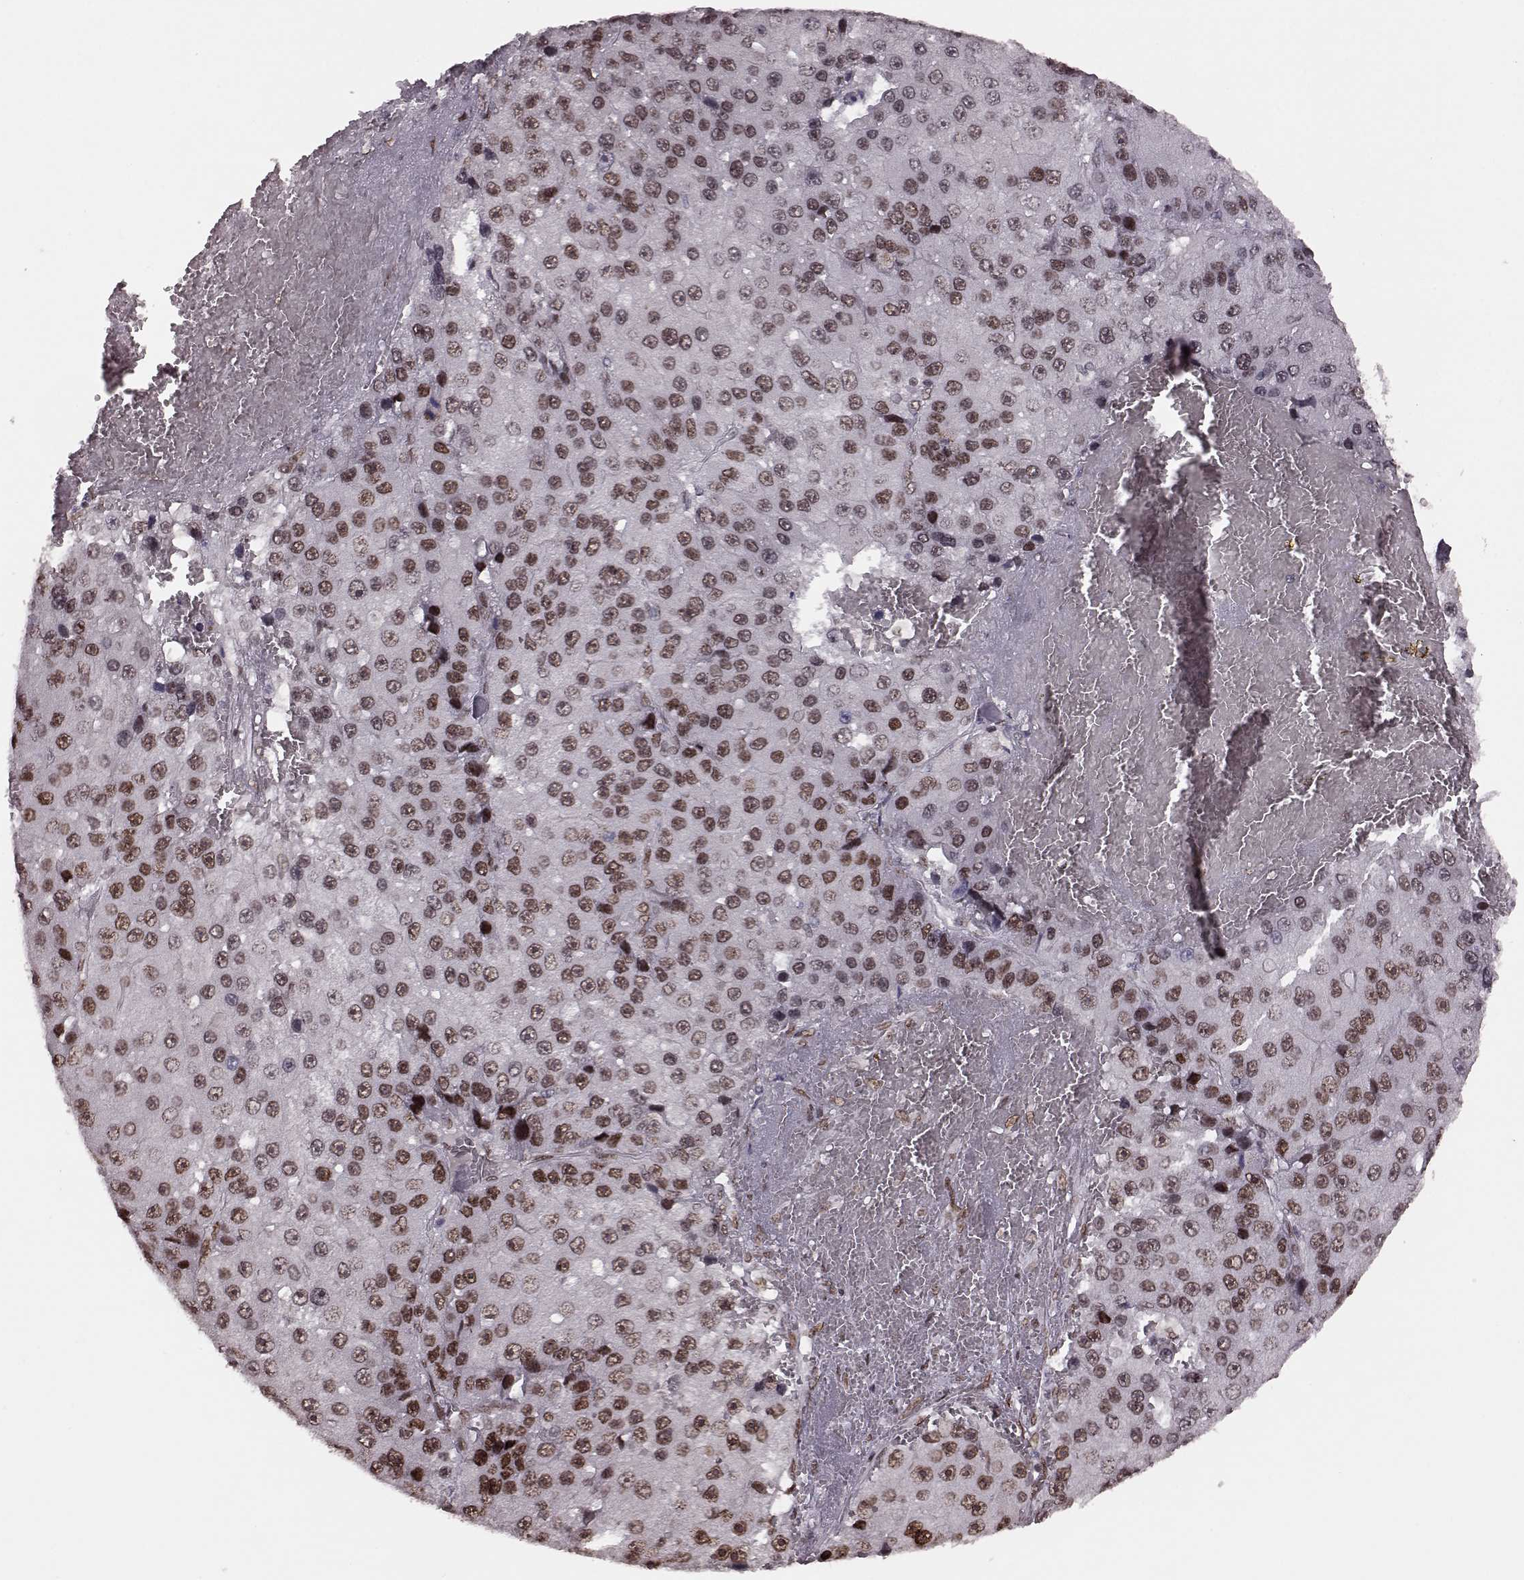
{"staining": {"intensity": "moderate", "quantity": ">75%", "location": "nuclear"}, "tissue": "liver cancer", "cell_type": "Tumor cells", "image_type": "cancer", "snomed": [{"axis": "morphology", "description": "Carcinoma, Hepatocellular, NOS"}, {"axis": "topography", "description": "Liver"}], "caption": "Liver cancer stained with immunohistochemistry exhibits moderate nuclear staining in about >75% of tumor cells. Using DAB (brown) and hematoxylin (blue) stains, captured at high magnification using brightfield microscopy.", "gene": "NR2C1", "patient": {"sex": "female", "age": 73}}